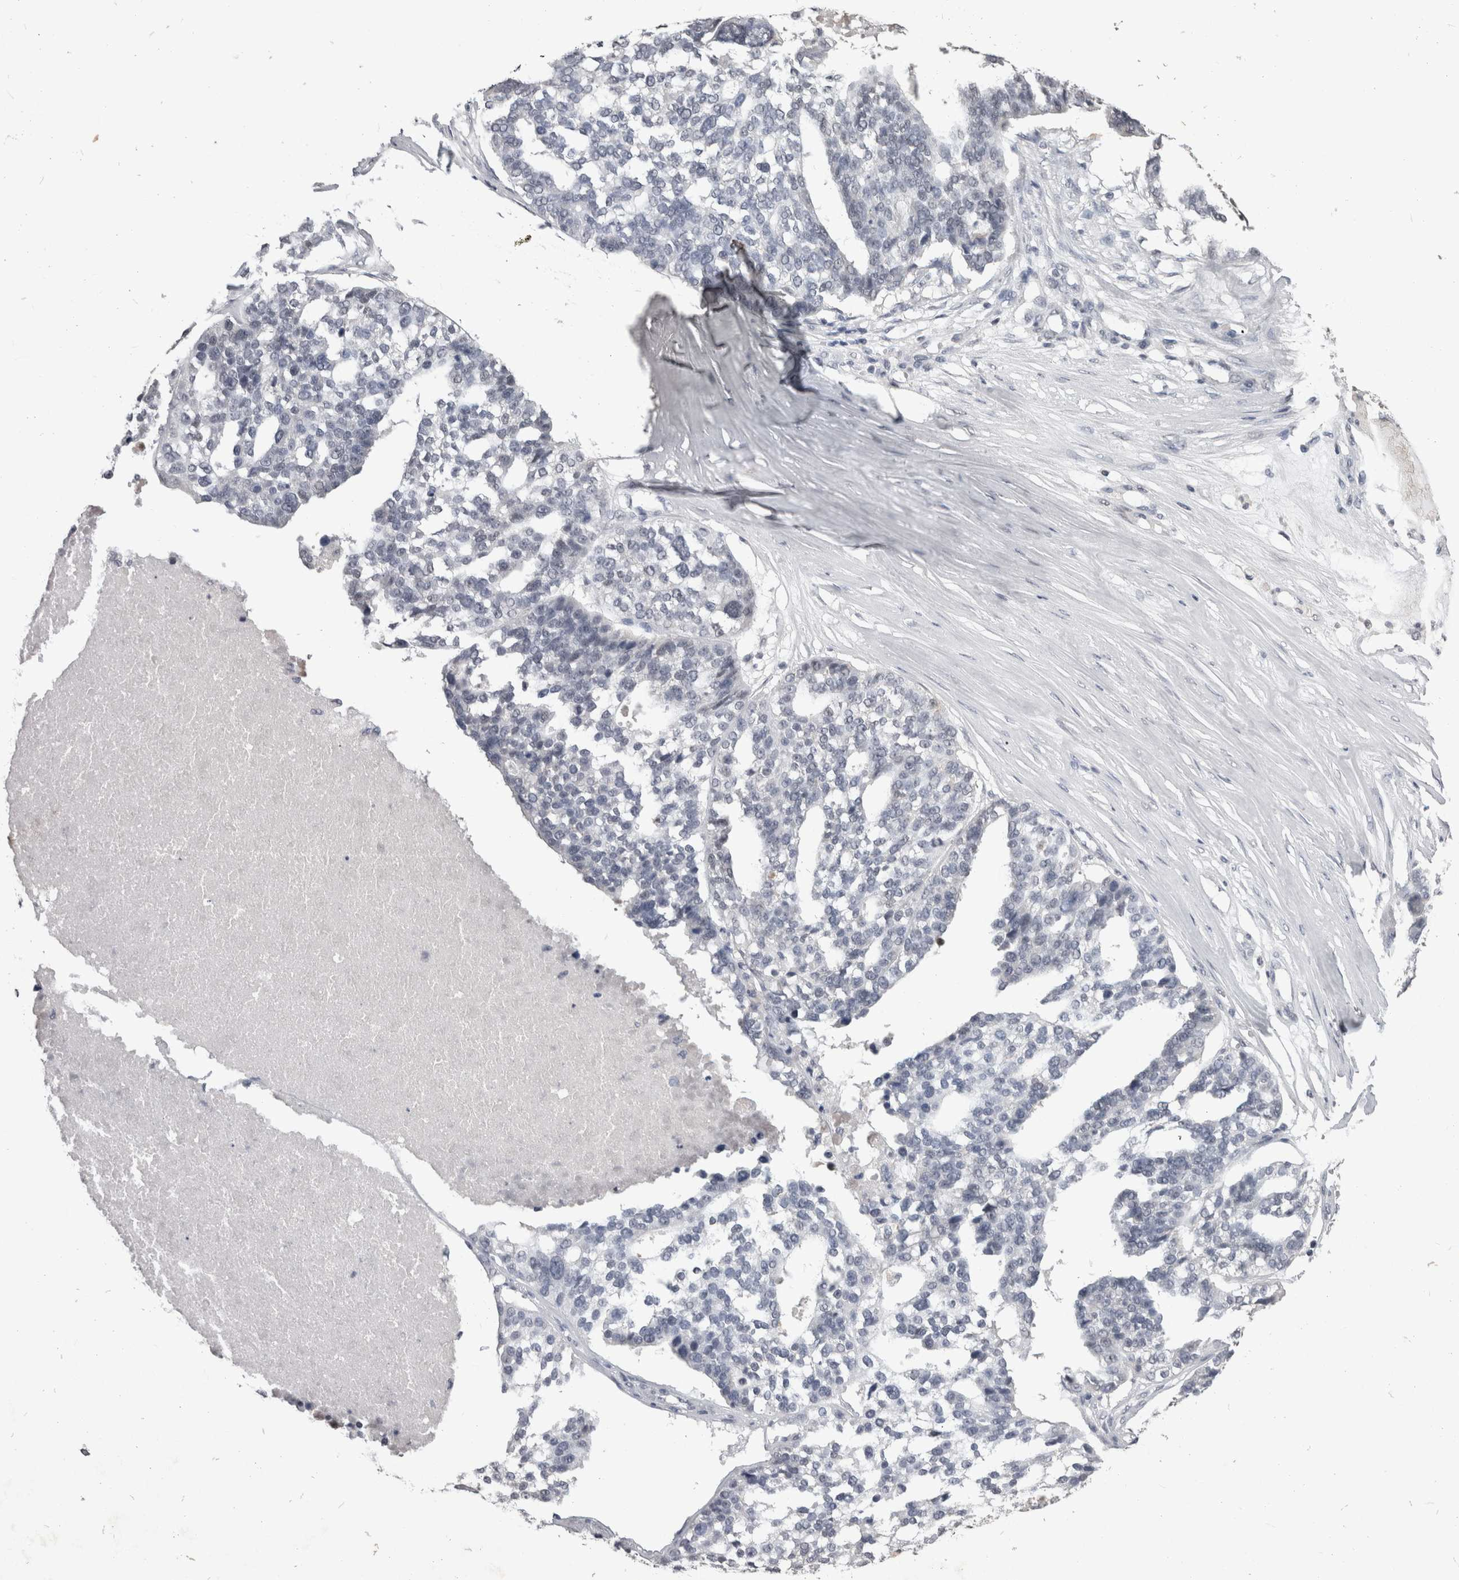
{"staining": {"intensity": "negative", "quantity": "none", "location": "none"}, "tissue": "ovarian cancer", "cell_type": "Tumor cells", "image_type": "cancer", "snomed": [{"axis": "morphology", "description": "Cystadenocarcinoma, serous, NOS"}, {"axis": "topography", "description": "Ovary"}], "caption": "High magnification brightfield microscopy of ovarian cancer stained with DAB (brown) and counterstained with hematoxylin (blue): tumor cells show no significant staining. (Stains: DAB immunohistochemistry with hematoxylin counter stain, Microscopy: brightfield microscopy at high magnification).", "gene": "DDX17", "patient": {"sex": "female", "age": 59}}